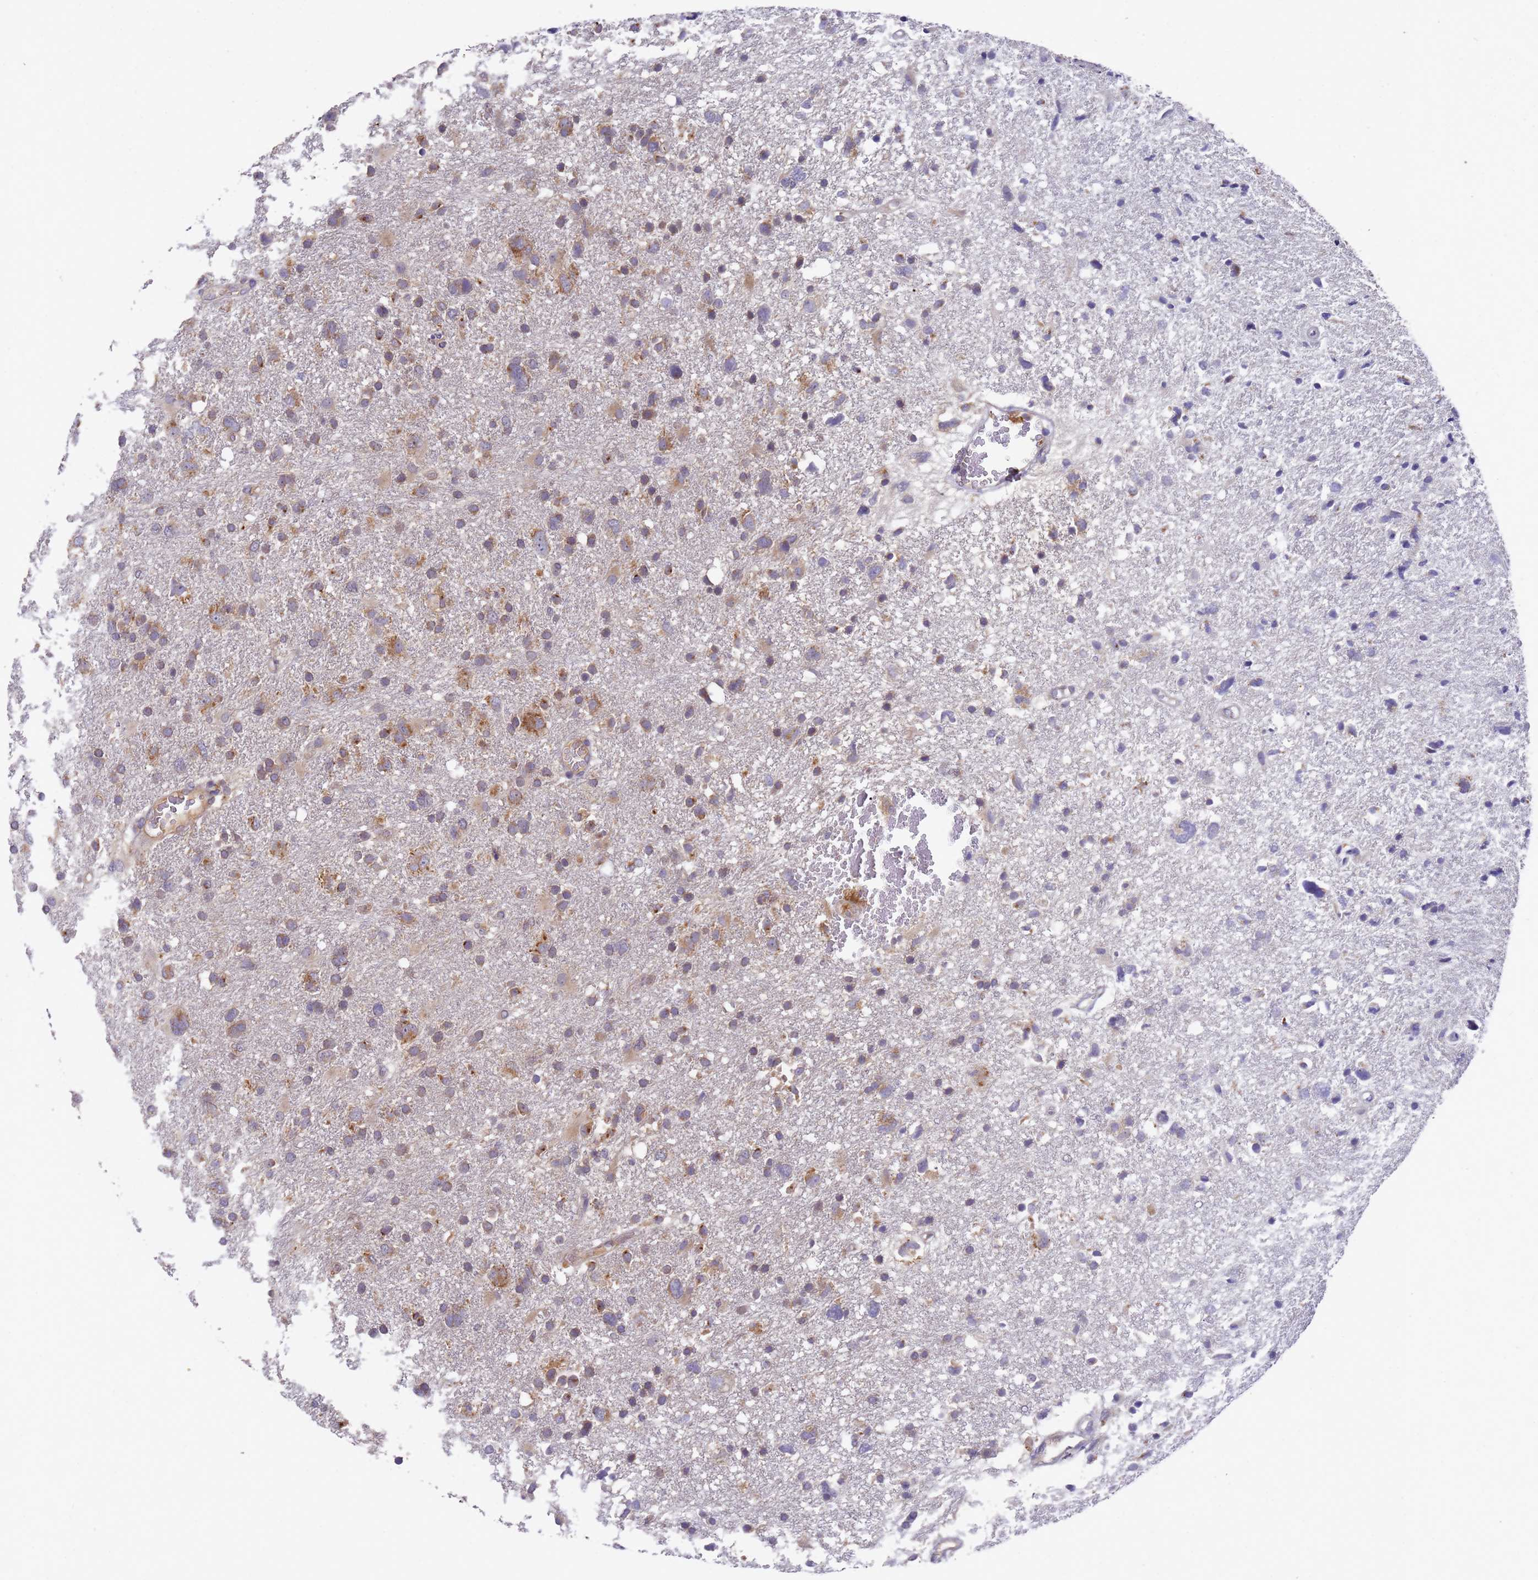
{"staining": {"intensity": "moderate", "quantity": "<25%", "location": "cytoplasmic/membranous"}, "tissue": "glioma", "cell_type": "Tumor cells", "image_type": "cancer", "snomed": [{"axis": "morphology", "description": "Glioma, malignant, High grade"}, {"axis": "topography", "description": "Brain"}], "caption": "High-grade glioma (malignant) stained with a protein marker shows moderate staining in tumor cells.", "gene": "DCAF12L2", "patient": {"sex": "male", "age": 61}}